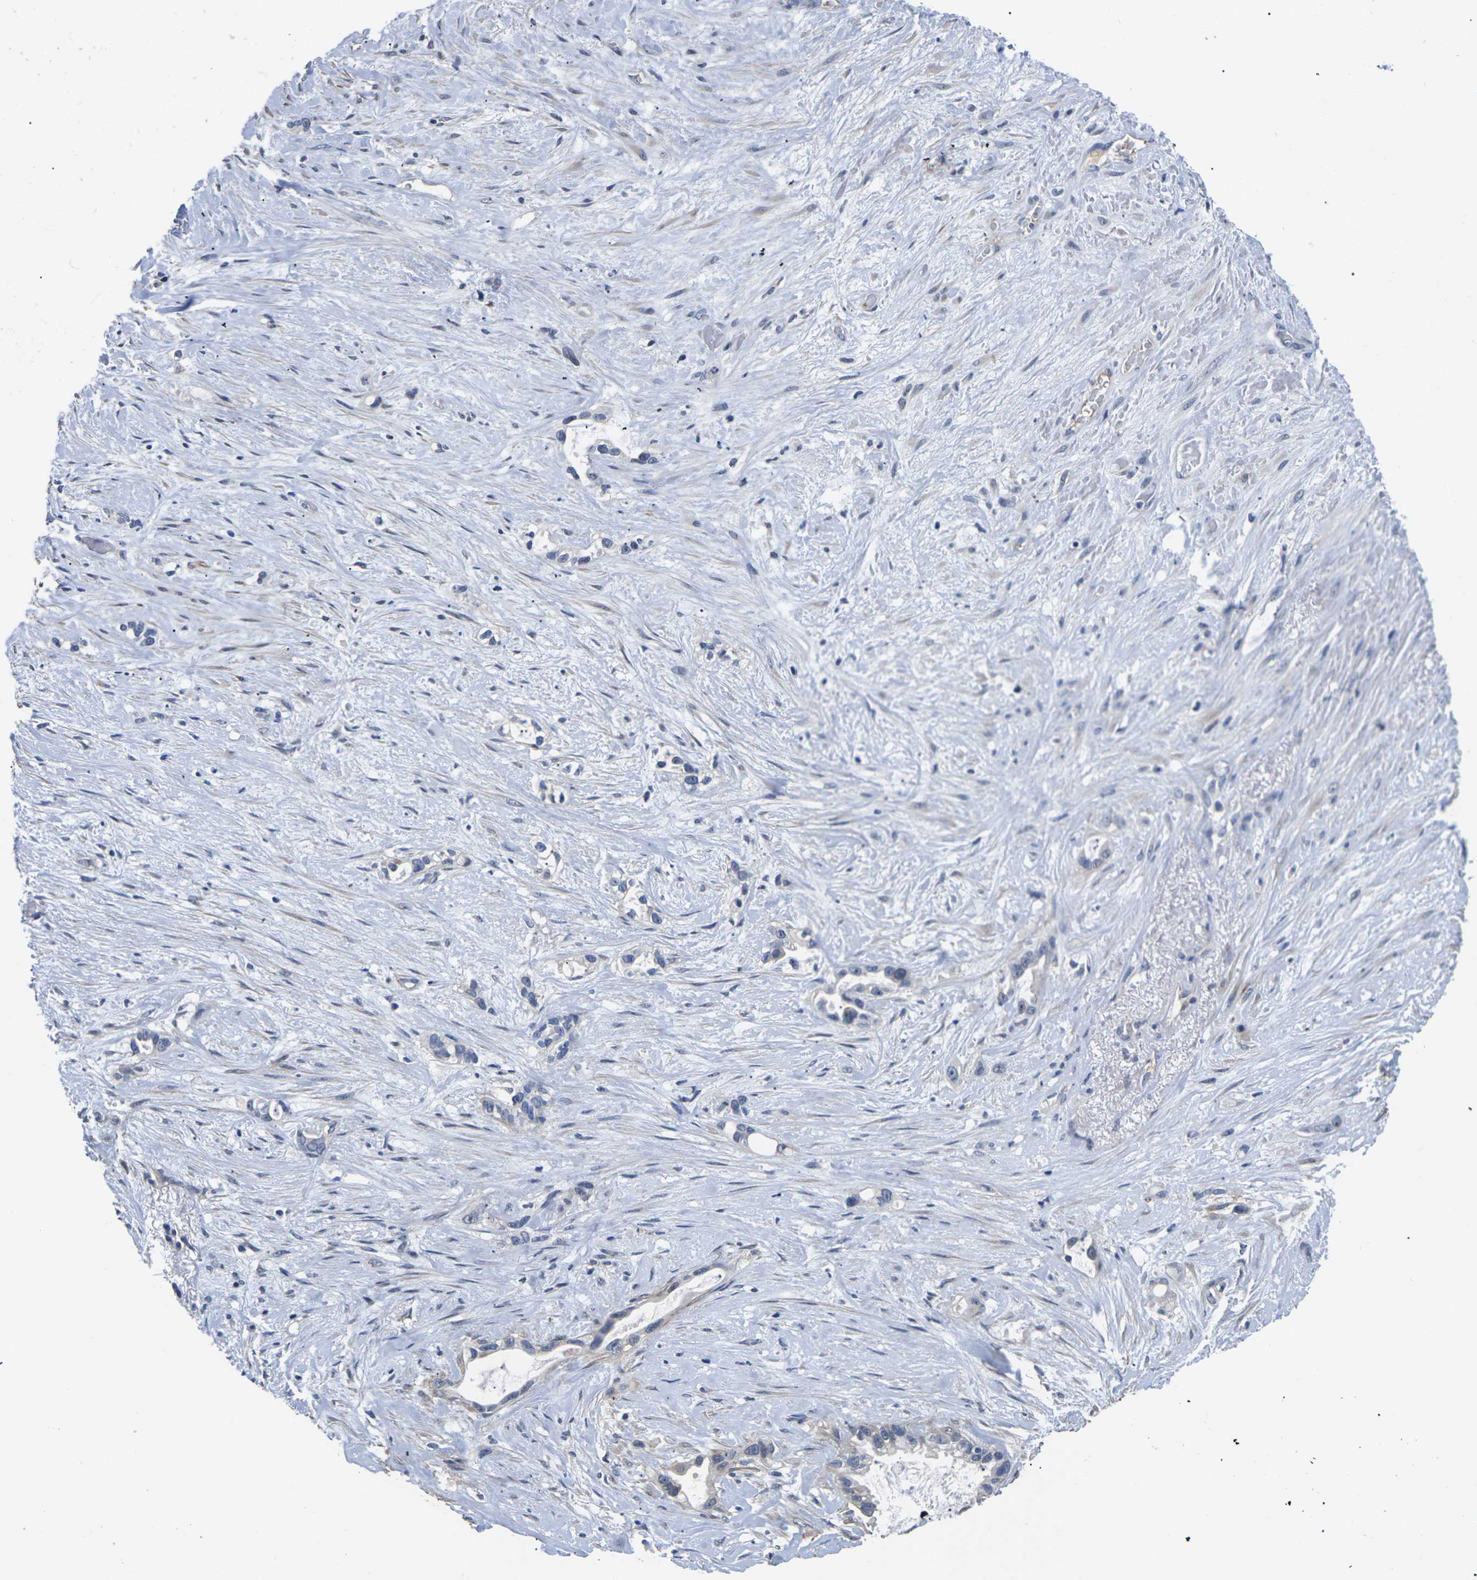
{"staining": {"intensity": "weak", "quantity": "<25%", "location": "cytoplasmic/membranous"}, "tissue": "liver cancer", "cell_type": "Tumor cells", "image_type": "cancer", "snomed": [{"axis": "morphology", "description": "Cholangiocarcinoma"}, {"axis": "topography", "description": "Liver"}], "caption": "The histopathology image reveals no staining of tumor cells in cholangiocarcinoma (liver).", "gene": "ST6GAL2", "patient": {"sex": "female", "age": 65}}